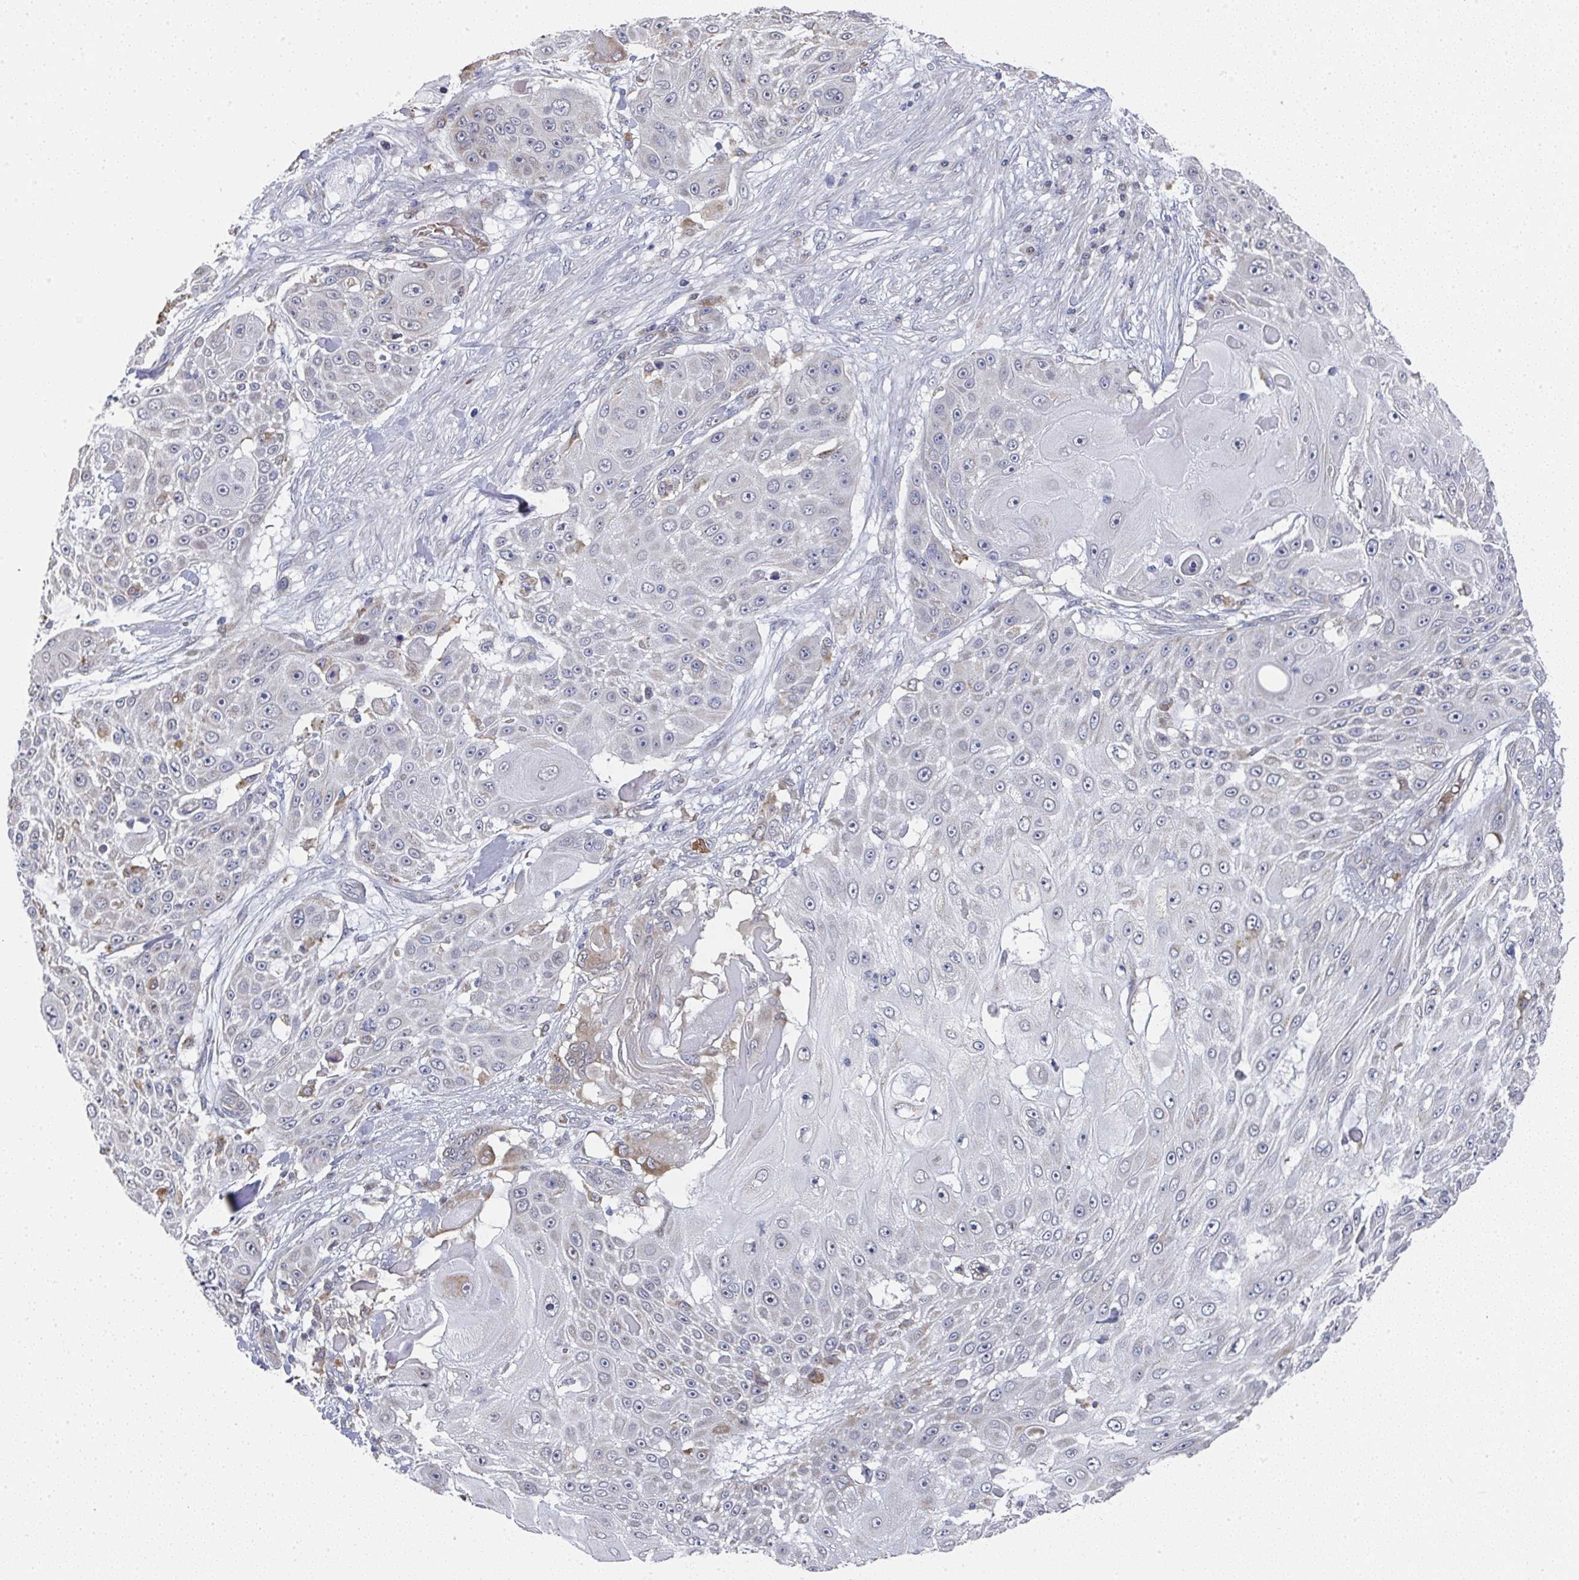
{"staining": {"intensity": "weak", "quantity": "<25%", "location": "cytoplasmic/membranous"}, "tissue": "skin cancer", "cell_type": "Tumor cells", "image_type": "cancer", "snomed": [{"axis": "morphology", "description": "Squamous cell carcinoma, NOS"}, {"axis": "topography", "description": "Skin"}], "caption": "Skin squamous cell carcinoma was stained to show a protein in brown. There is no significant staining in tumor cells.", "gene": "NCF1", "patient": {"sex": "female", "age": 86}}